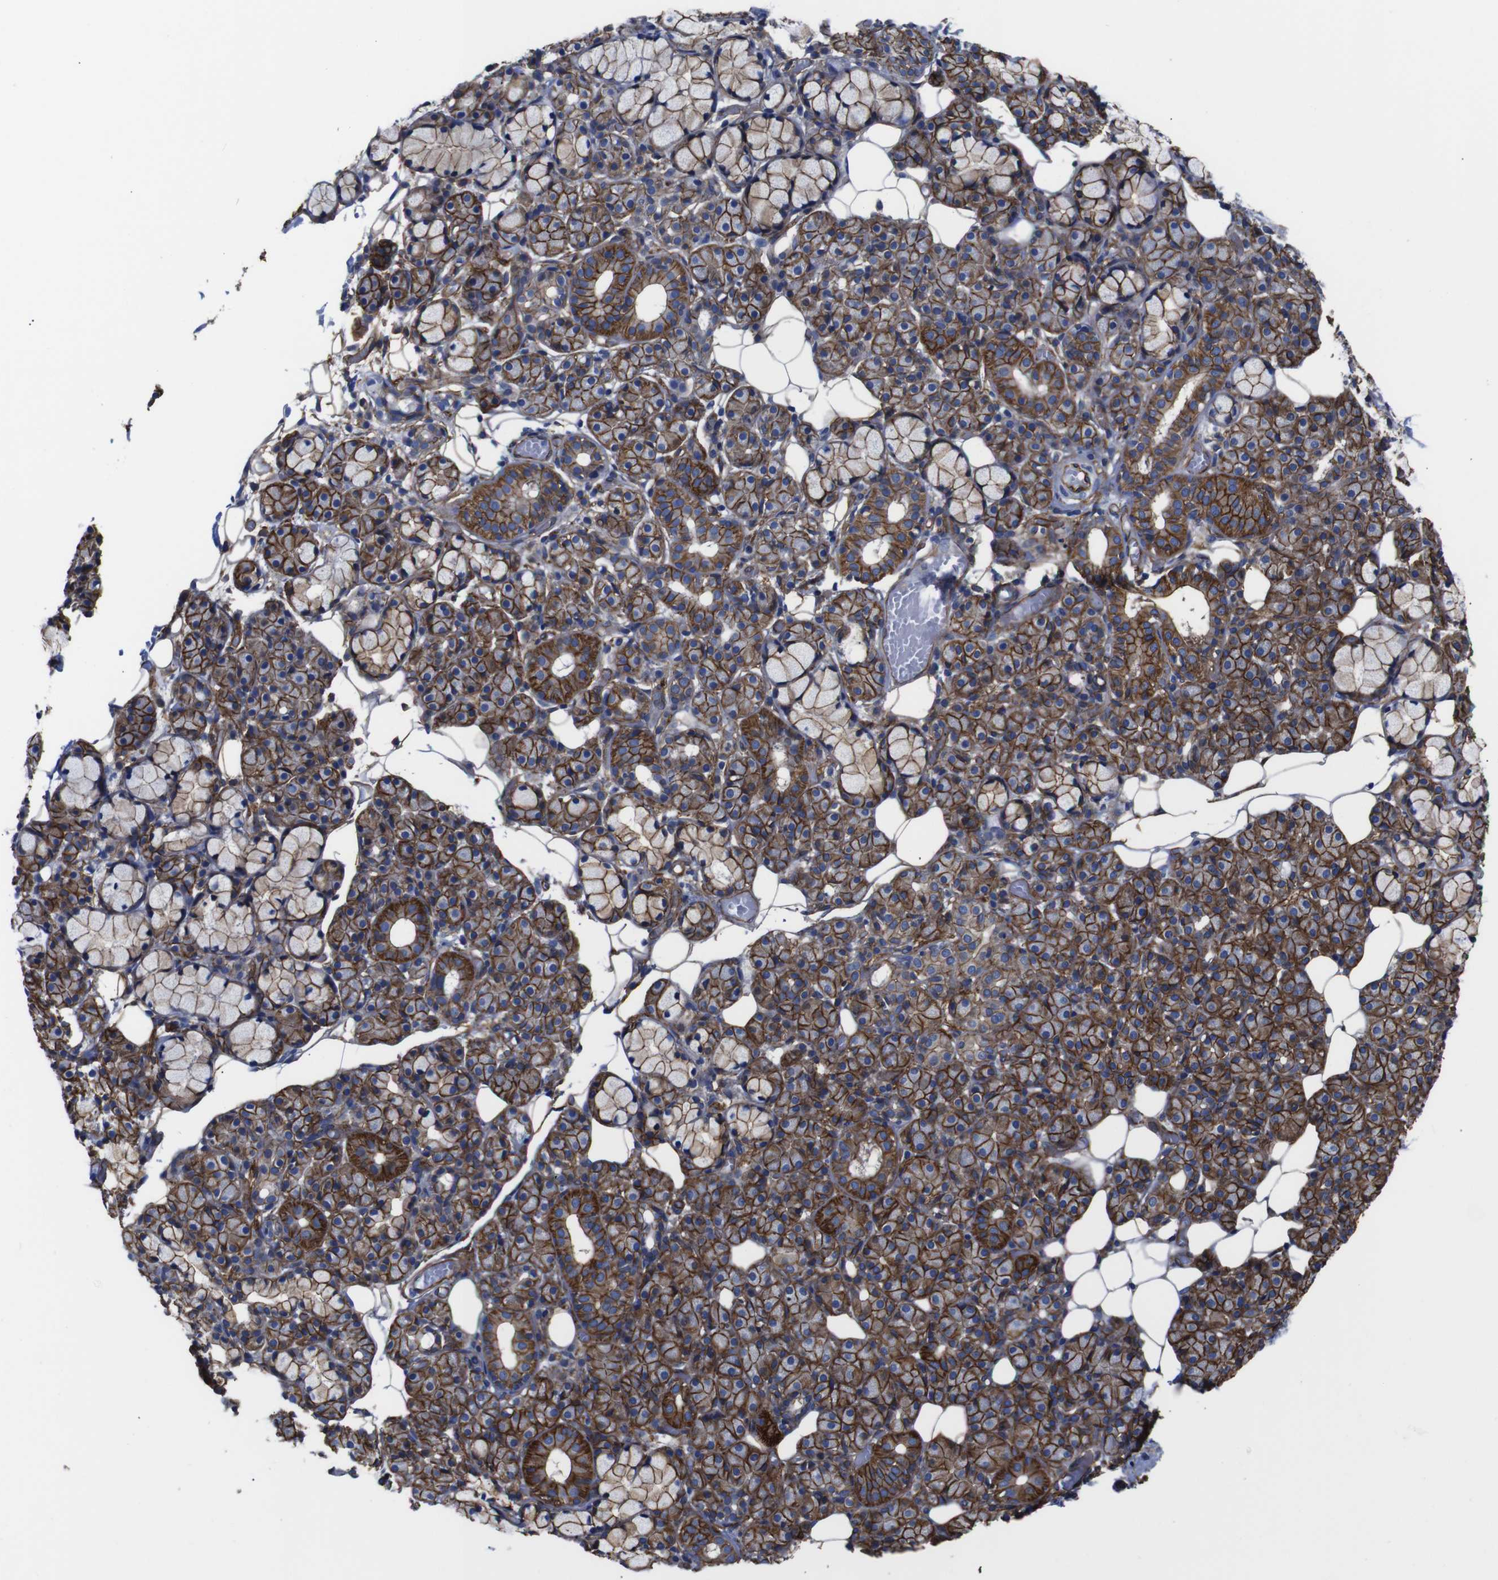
{"staining": {"intensity": "strong", "quantity": ">75%", "location": "cytoplasmic/membranous"}, "tissue": "salivary gland", "cell_type": "Glandular cells", "image_type": "normal", "snomed": [{"axis": "morphology", "description": "Normal tissue, NOS"}, {"axis": "topography", "description": "Salivary gland"}], "caption": "Glandular cells demonstrate high levels of strong cytoplasmic/membranous positivity in about >75% of cells in unremarkable human salivary gland. The staining is performed using DAB (3,3'-diaminobenzidine) brown chromogen to label protein expression. The nuclei are counter-stained blue using hematoxylin.", "gene": "SPTBN1", "patient": {"sex": "male", "age": 63}}